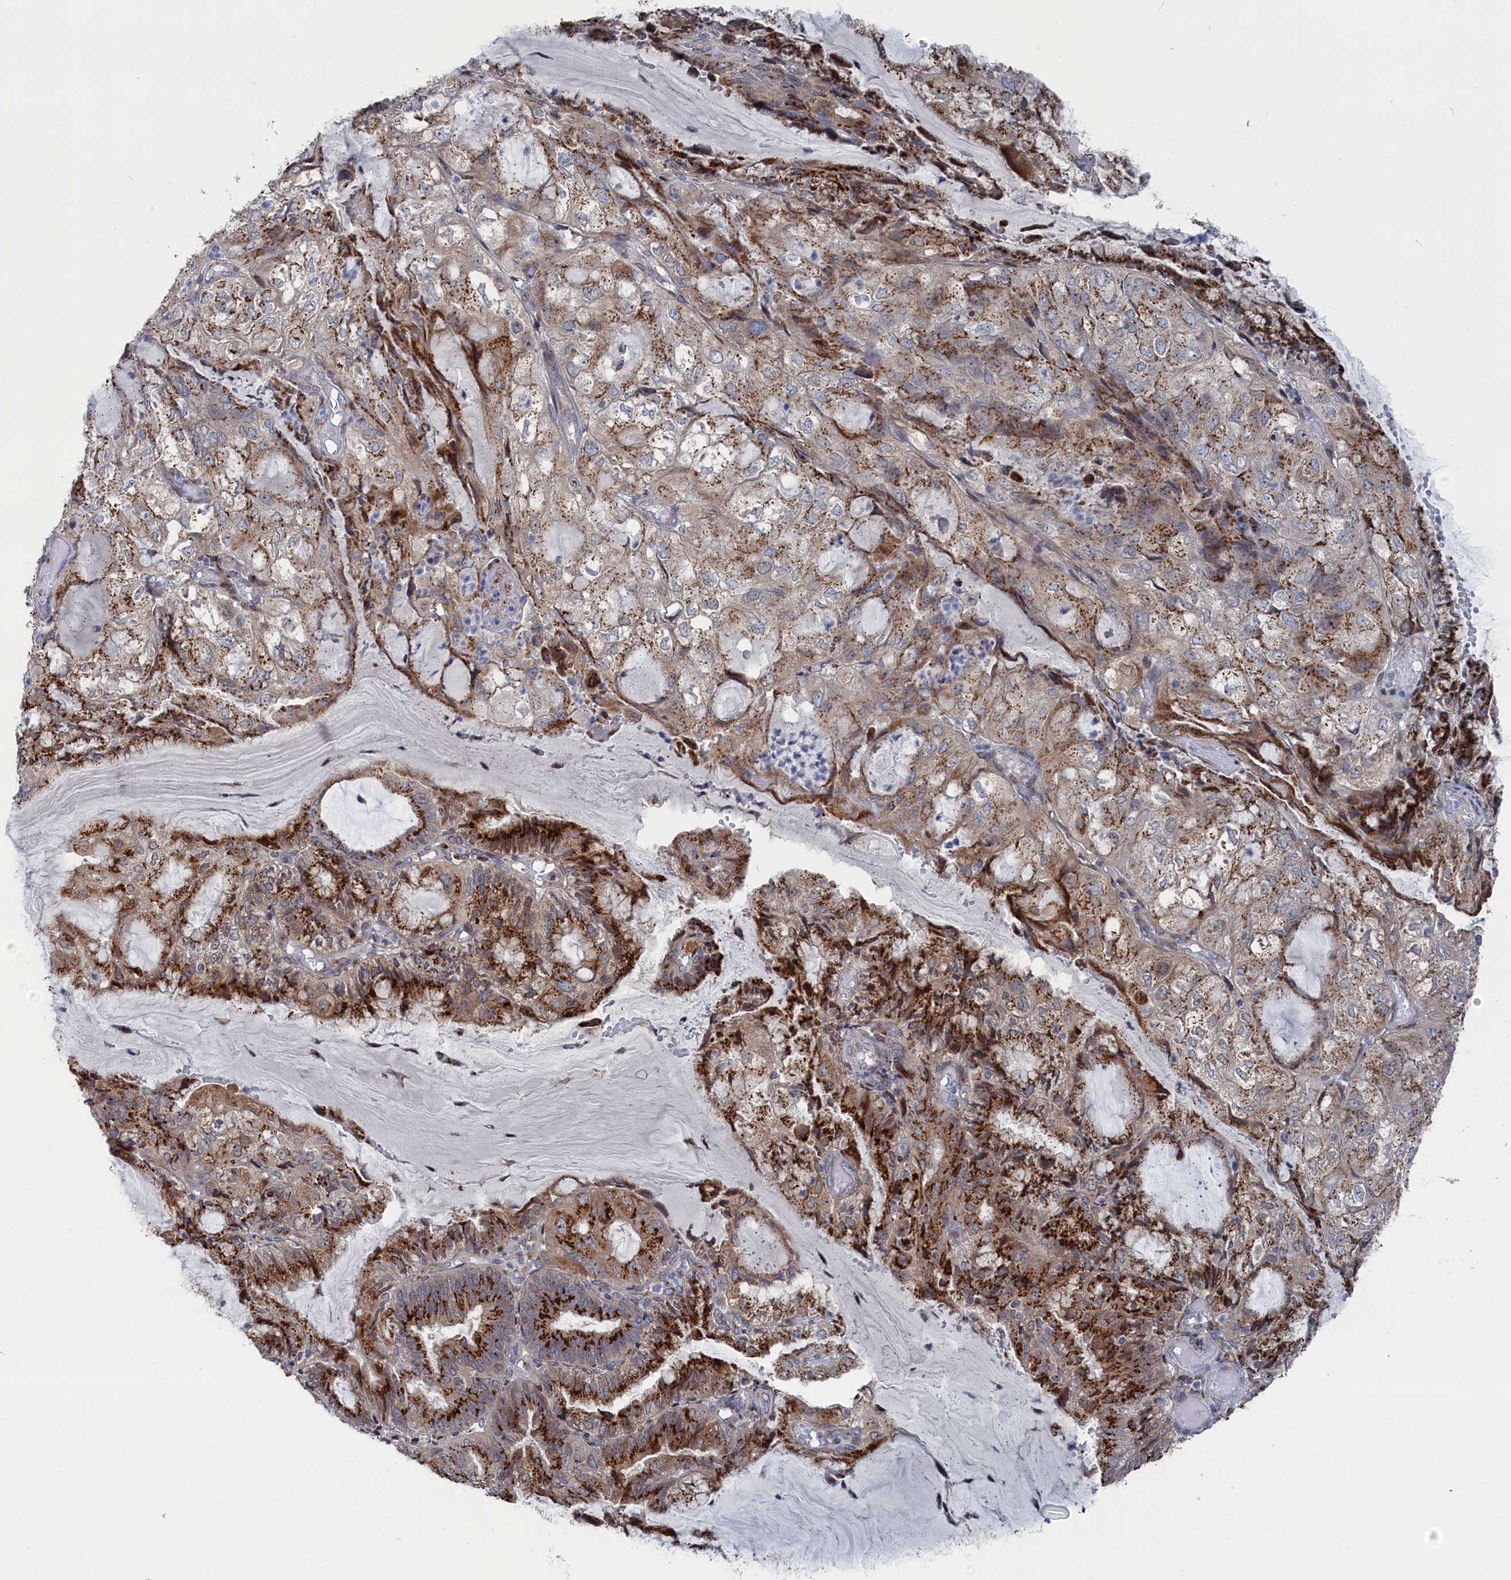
{"staining": {"intensity": "strong", "quantity": ">75%", "location": "cytoplasmic/membranous"}, "tissue": "endometrial cancer", "cell_type": "Tumor cells", "image_type": "cancer", "snomed": [{"axis": "morphology", "description": "Adenocarcinoma, NOS"}, {"axis": "topography", "description": "Endometrium"}], "caption": "Adenocarcinoma (endometrial) was stained to show a protein in brown. There is high levels of strong cytoplasmic/membranous positivity in about >75% of tumor cells.", "gene": "IRX1", "patient": {"sex": "female", "age": 81}}